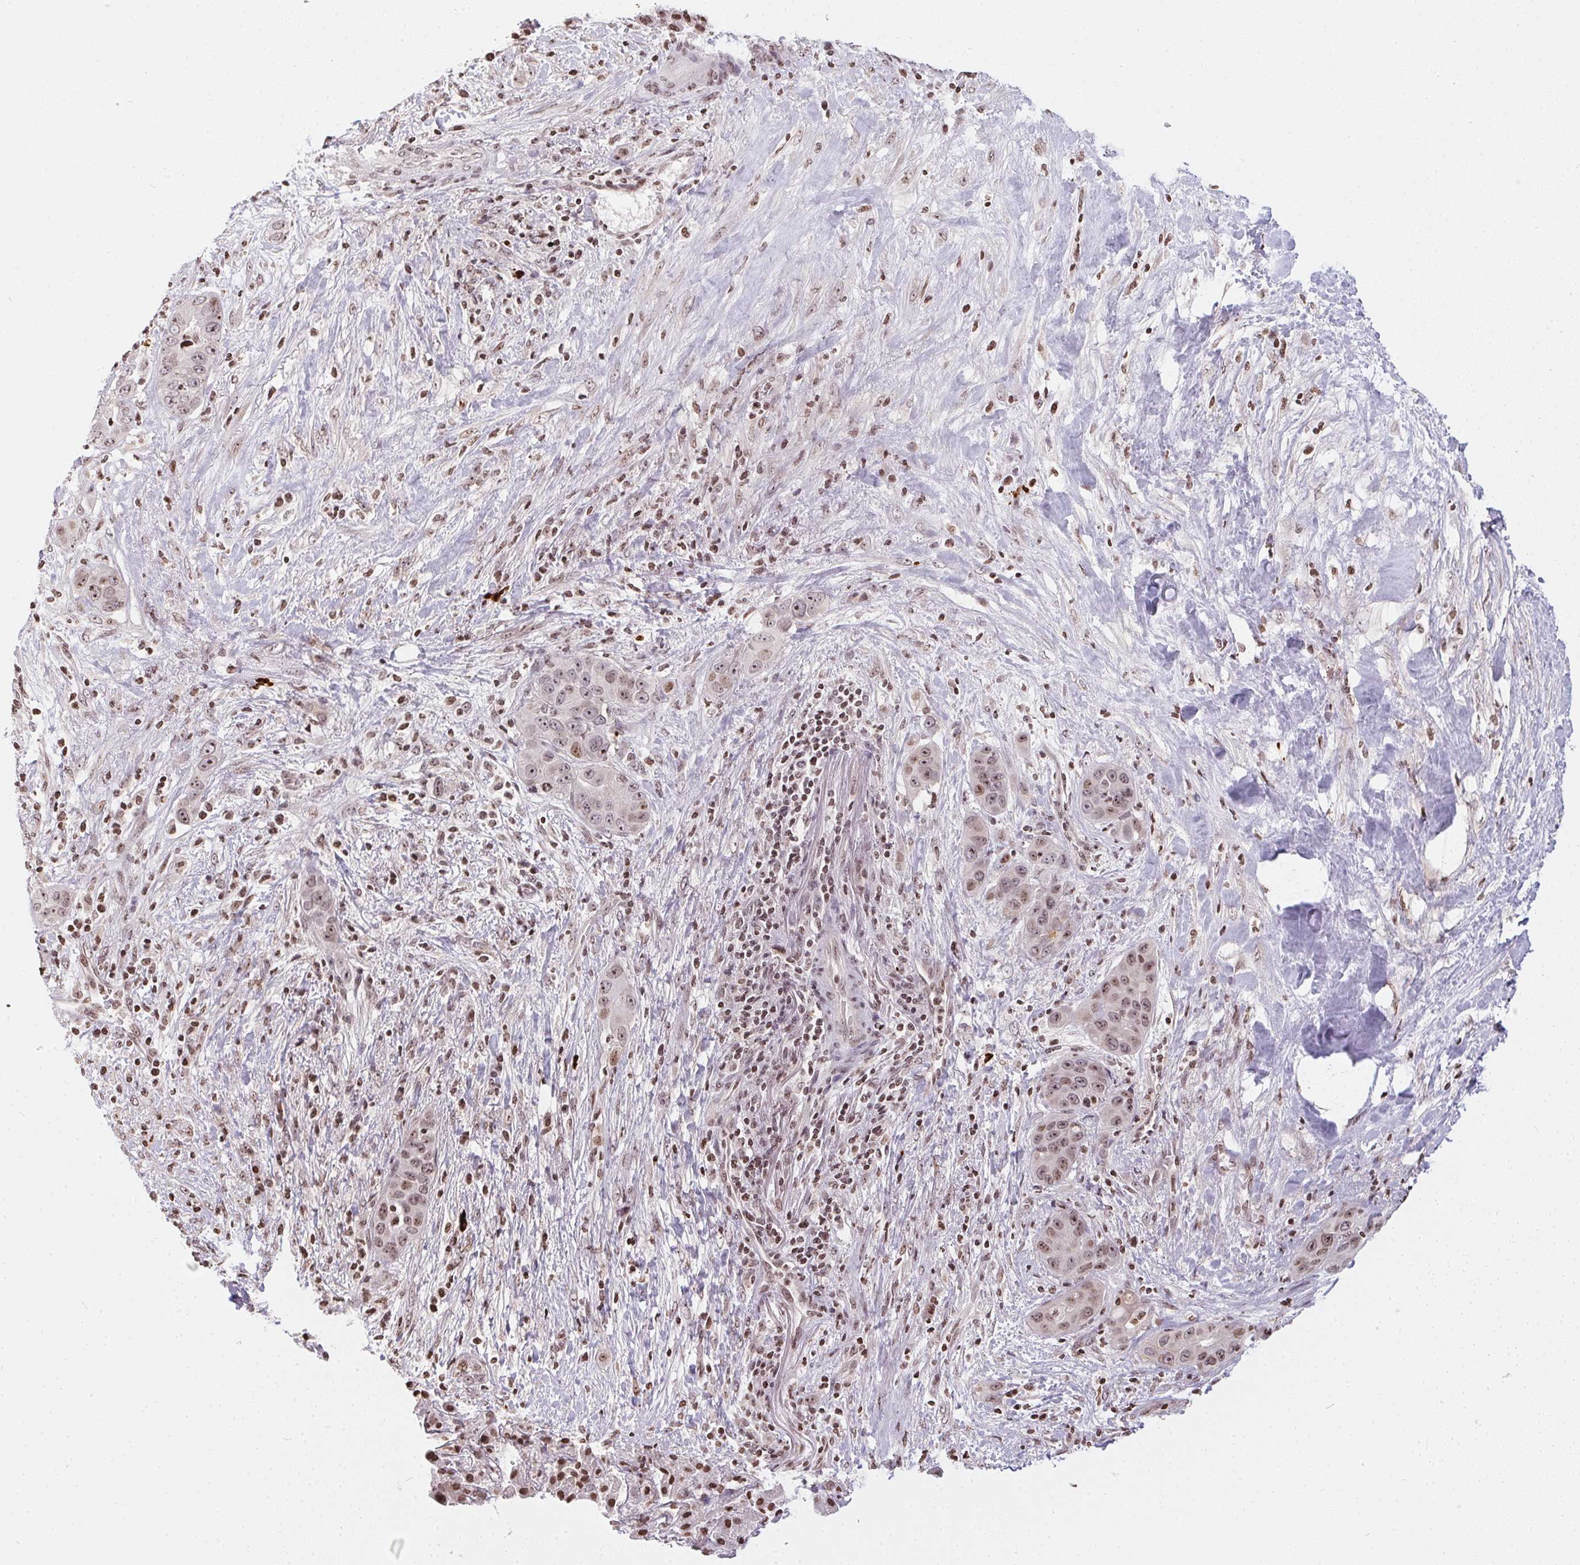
{"staining": {"intensity": "weak", "quantity": ">75%", "location": "nuclear"}, "tissue": "liver cancer", "cell_type": "Tumor cells", "image_type": "cancer", "snomed": [{"axis": "morphology", "description": "Cholangiocarcinoma"}, {"axis": "topography", "description": "Liver"}], "caption": "Liver cancer stained with a brown dye demonstrates weak nuclear positive expression in approximately >75% of tumor cells.", "gene": "RNF181", "patient": {"sex": "female", "age": 52}}